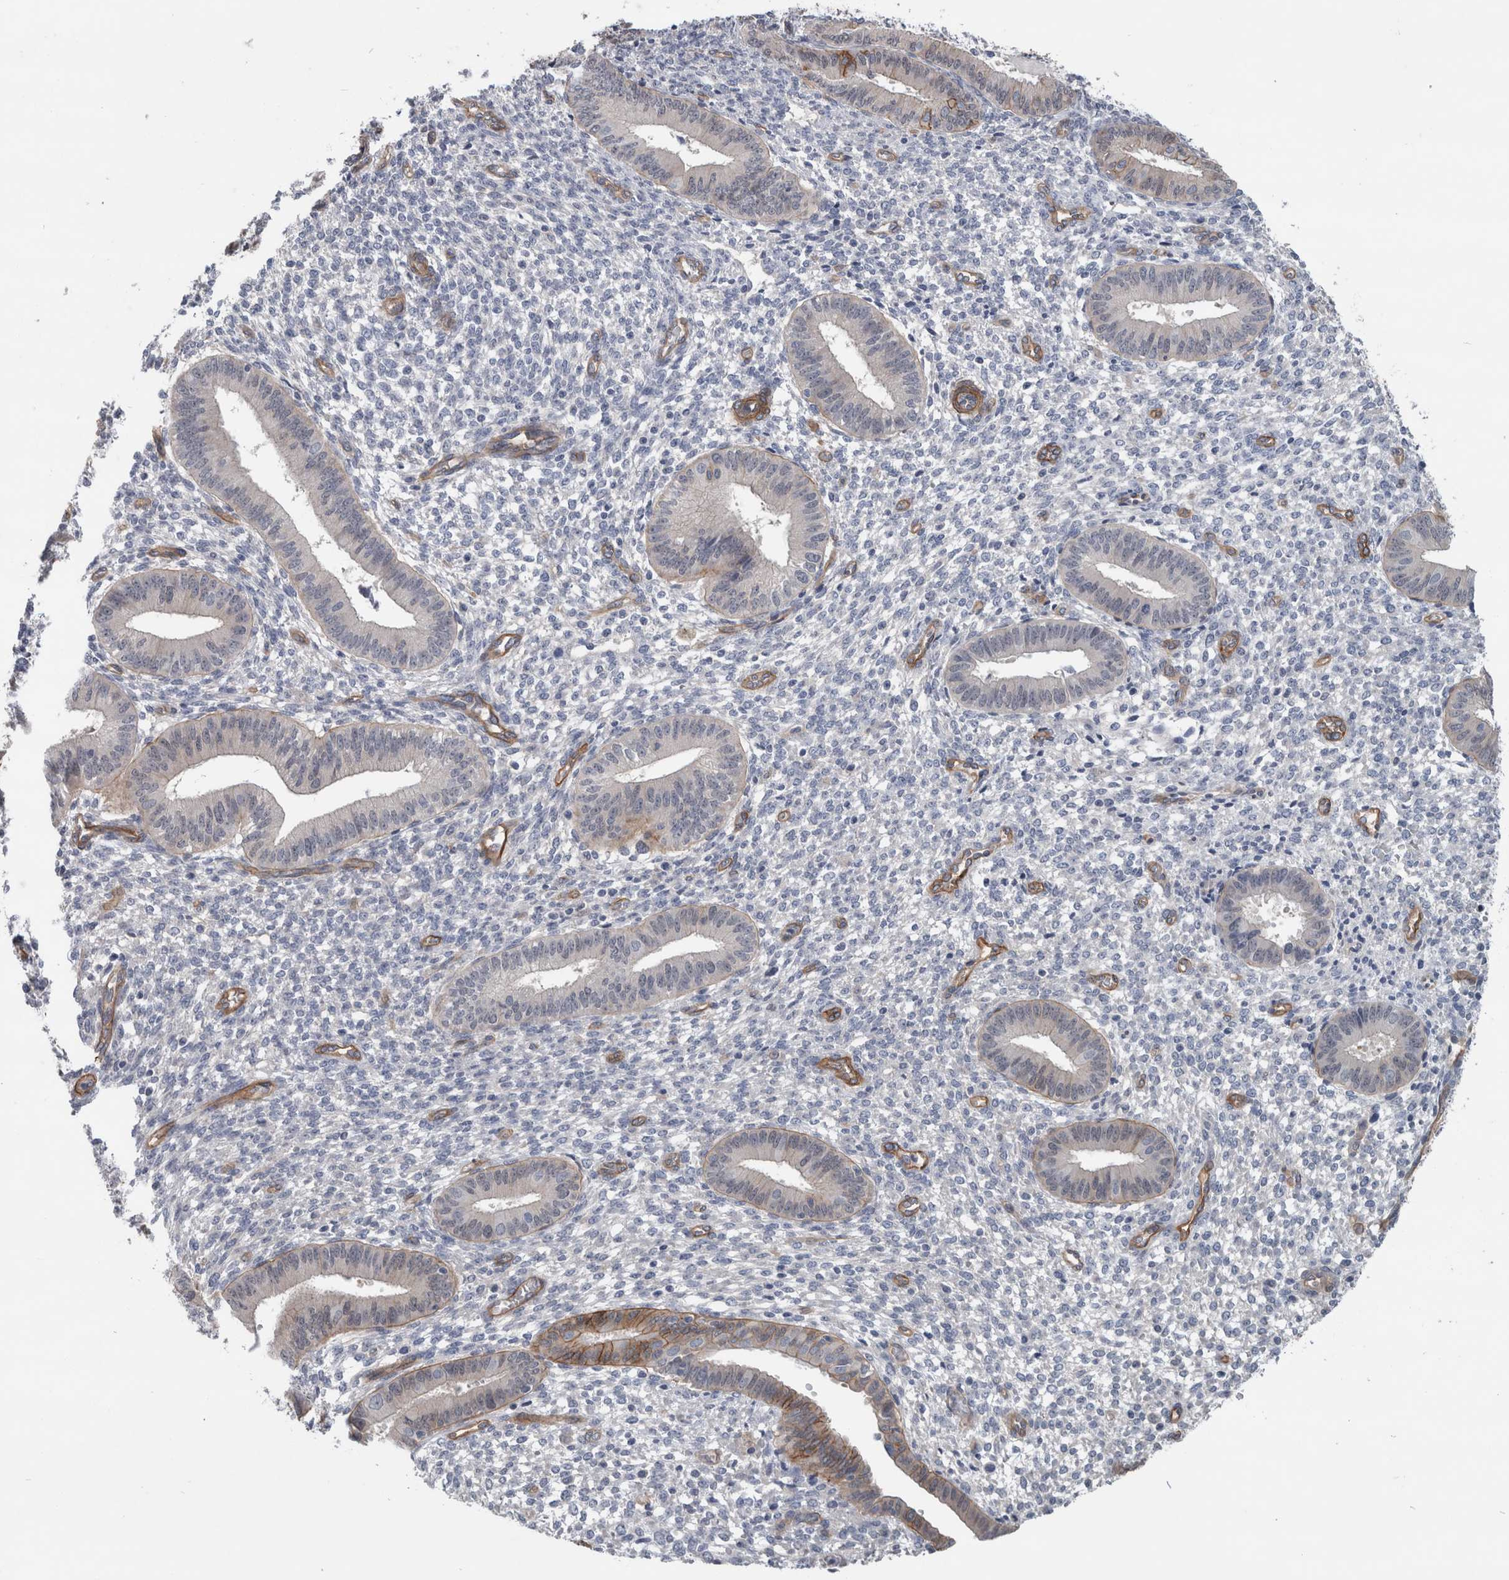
{"staining": {"intensity": "negative", "quantity": "none", "location": "none"}, "tissue": "endometrium", "cell_type": "Cells in endometrial stroma", "image_type": "normal", "snomed": [{"axis": "morphology", "description": "Normal tissue, NOS"}, {"axis": "topography", "description": "Endometrium"}], "caption": "Image shows no significant protein staining in cells in endometrial stroma of normal endometrium. The staining is performed using DAB brown chromogen with nuclei counter-stained in using hematoxylin.", "gene": "BCAM", "patient": {"sex": "female", "age": 46}}